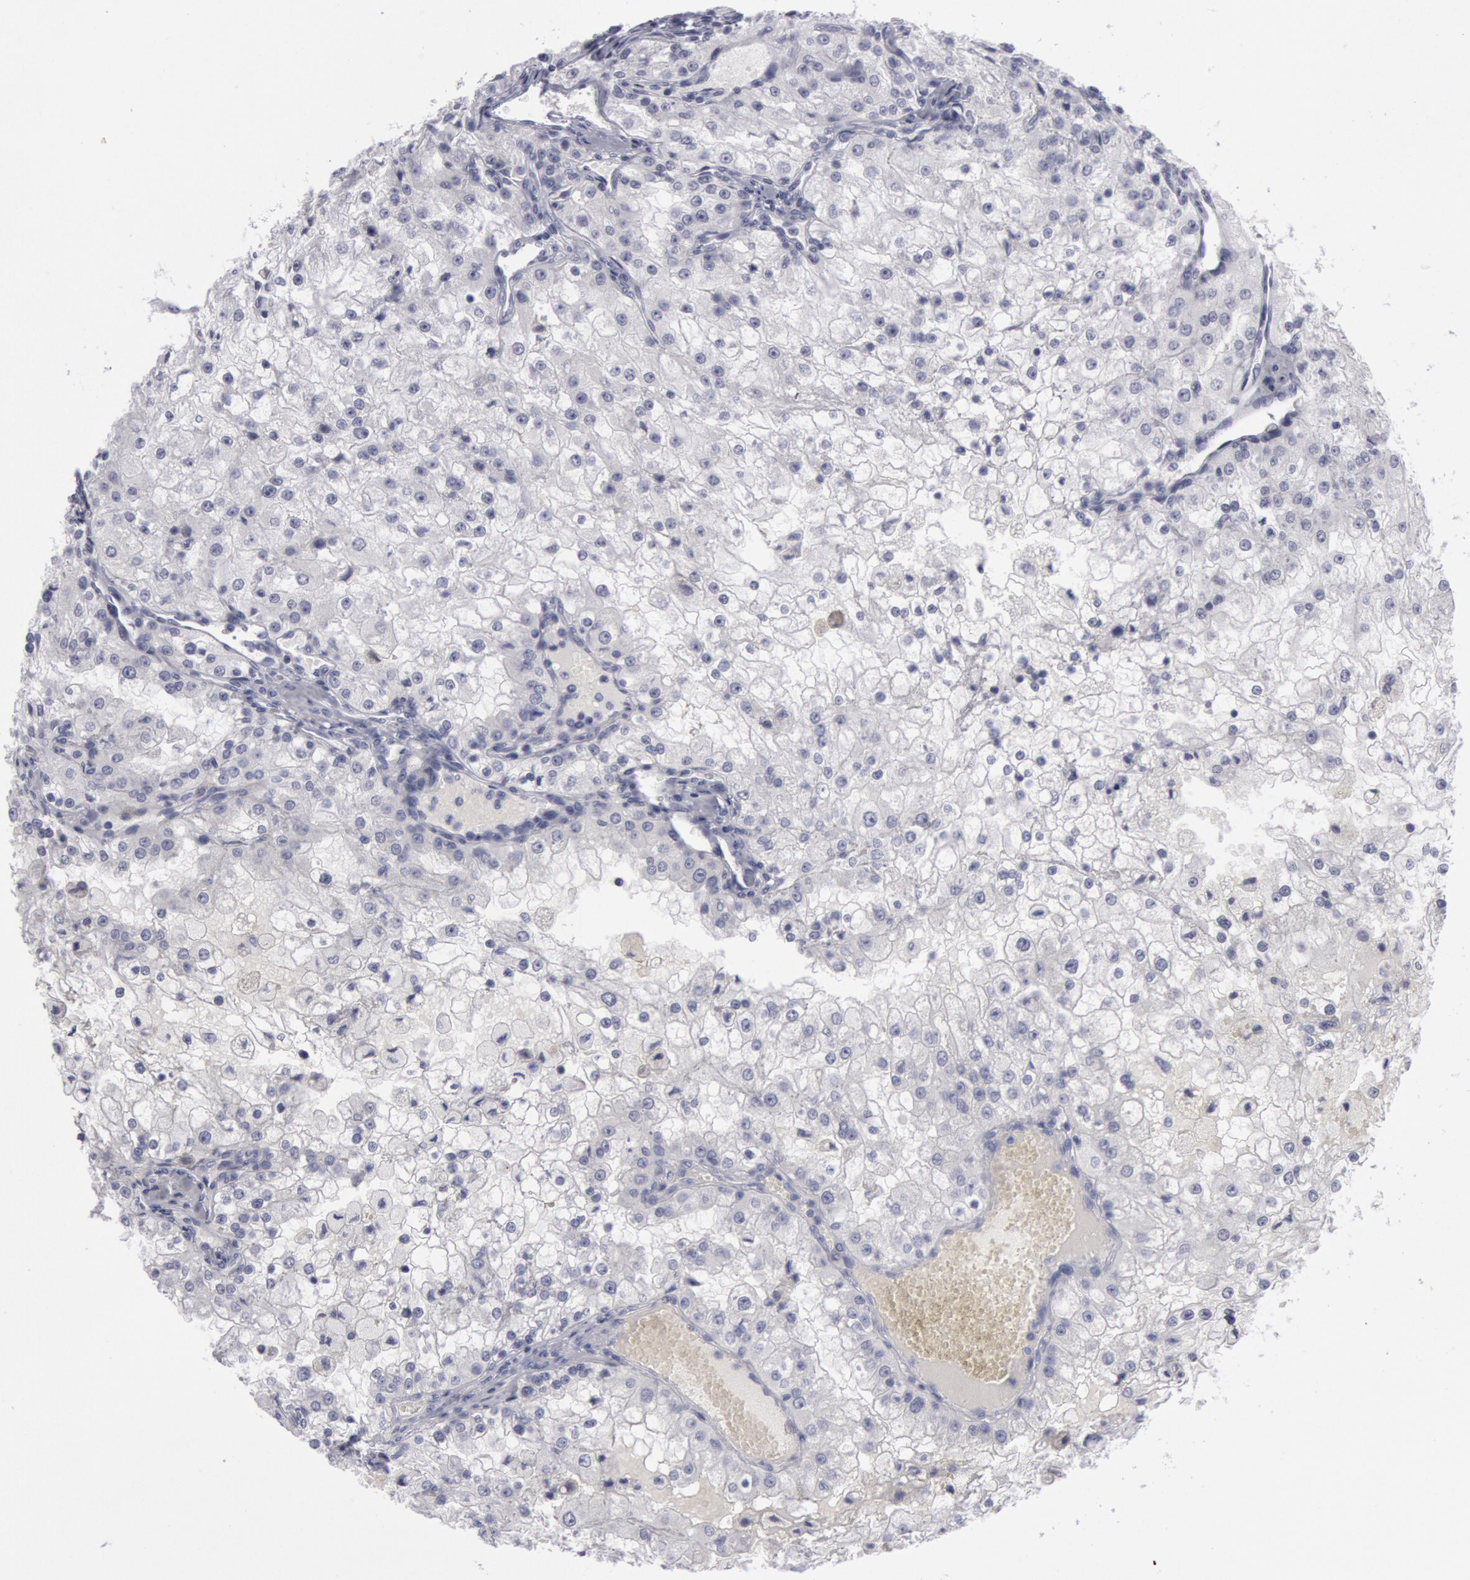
{"staining": {"intensity": "negative", "quantity": "none", "location": "none"}, "tissue": "renal cancer", "cell_type": "Tumor cells", "image_type": "cancer", "snomed": [{"axis": "morphology", "description": "Adenocarcinoma, NOS"}, {"axis": "topography", "description": "Kidney"}], "caption": "A high-resolution photomicrograph shows immunohistochemistry staining of renal cancer, which shows no significant staining in tumor cells.", "gene": "KRT16", "patient": {"sex": "female", "age": 74}}